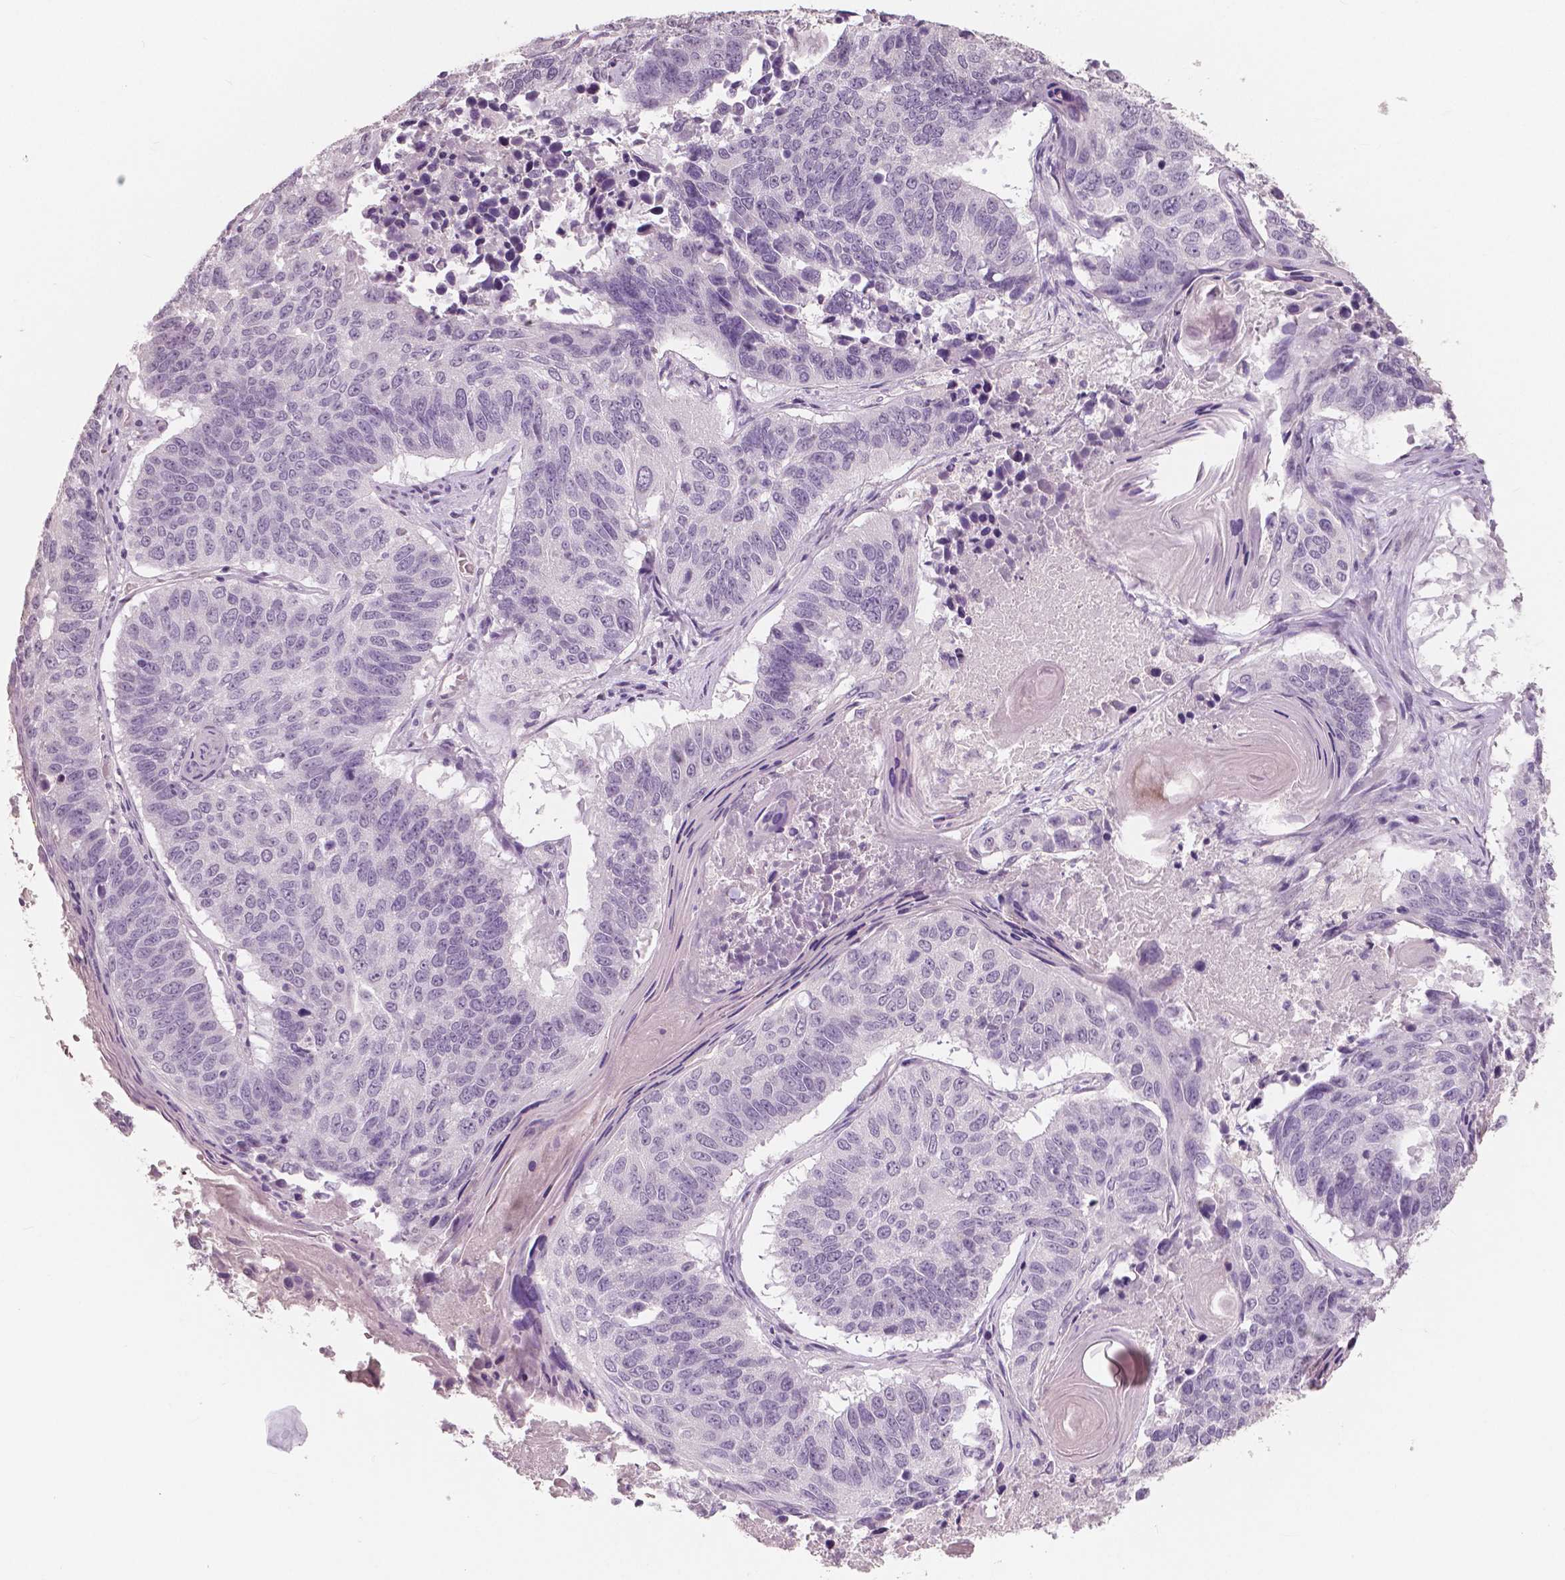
{"staining": {"intensity": "negative", "quantity": "none", "location": "none"}, "tissue": "lung cancer", "cell_type": "Tumor cells", "image_type": "cancer", "snomed": [{"axis": "morphology", "description": "Squamous cell carcinoma, NOS"}, {"axis": "topography", "description": "Lung"}], "caption": "High magnification brightfield microscopy of lung squamous cell carcinoma stained with DAB (brown) and counterstained with hematoxylin (blue): tumor cells show no significant positivity. (Brightfield microscopy of DAB (3,3'-diaminobenzidine) immunohistochemistry at high magnification).", "gene": "NECAB1", "patient": {"sex": "male", "age": 73}}